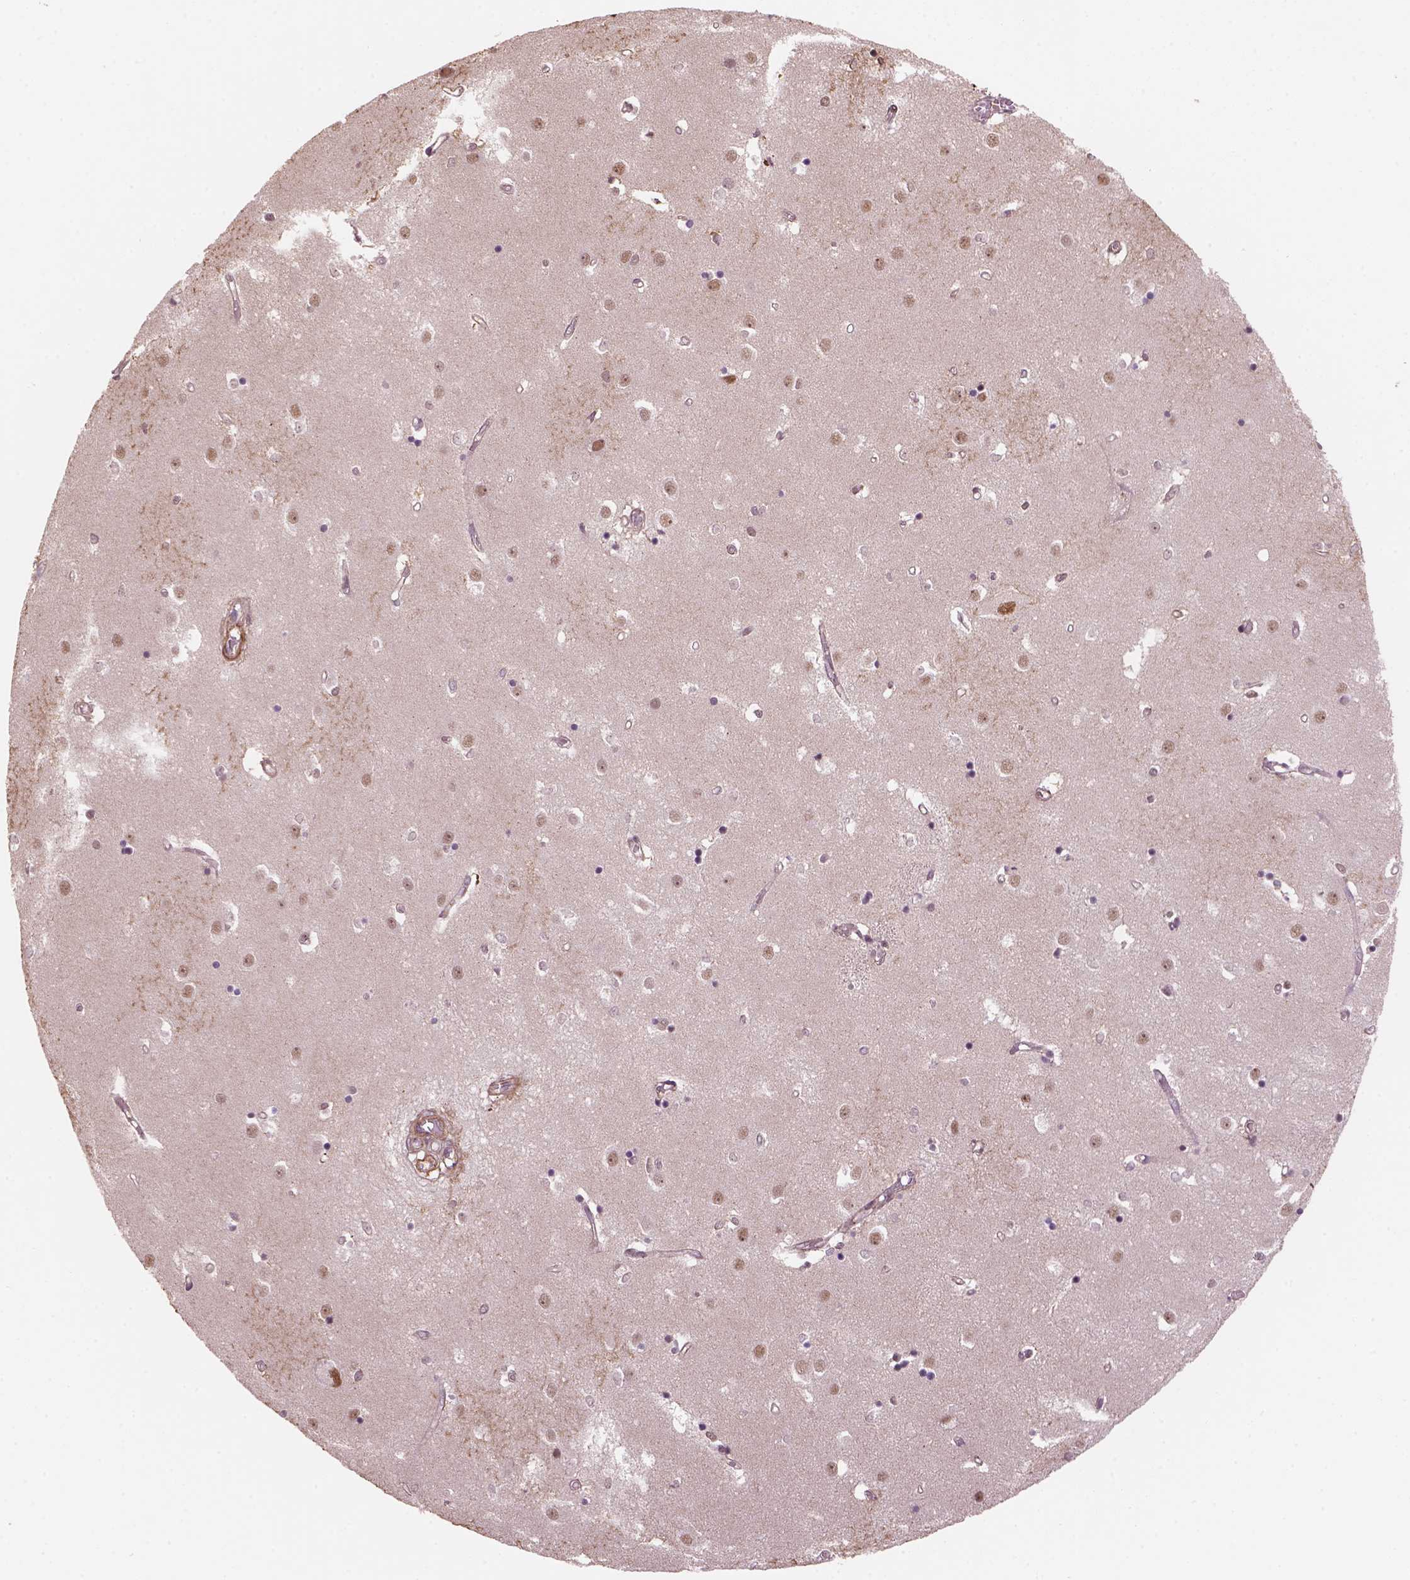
{"staining": {"intensity": "weak", "quantity": "25%-75%", "location": "nuclear"}, "tissue": "caudate", "cell_type": "Glial cells", "image_type": "normal", "snomed": [{"axis": "morphology", "description": "Normal tissue, NOS"}, {"axis": "topography", "description": "Lateral ventricle wall"}], "caption": "IHC staining of benign caudate, which demonstrates low levels of weak nuclear staining in about 25%-75% of glial cells indicating weak nuclear protein positivity. The staining was performed using DAB (3,3'-diaminobenzidine) (brown) for protein detection and nuclei were counterstained in hematoxylin (blue).", "gene": "PSMD11", "patient": {"sex": "male", "age": 54}}